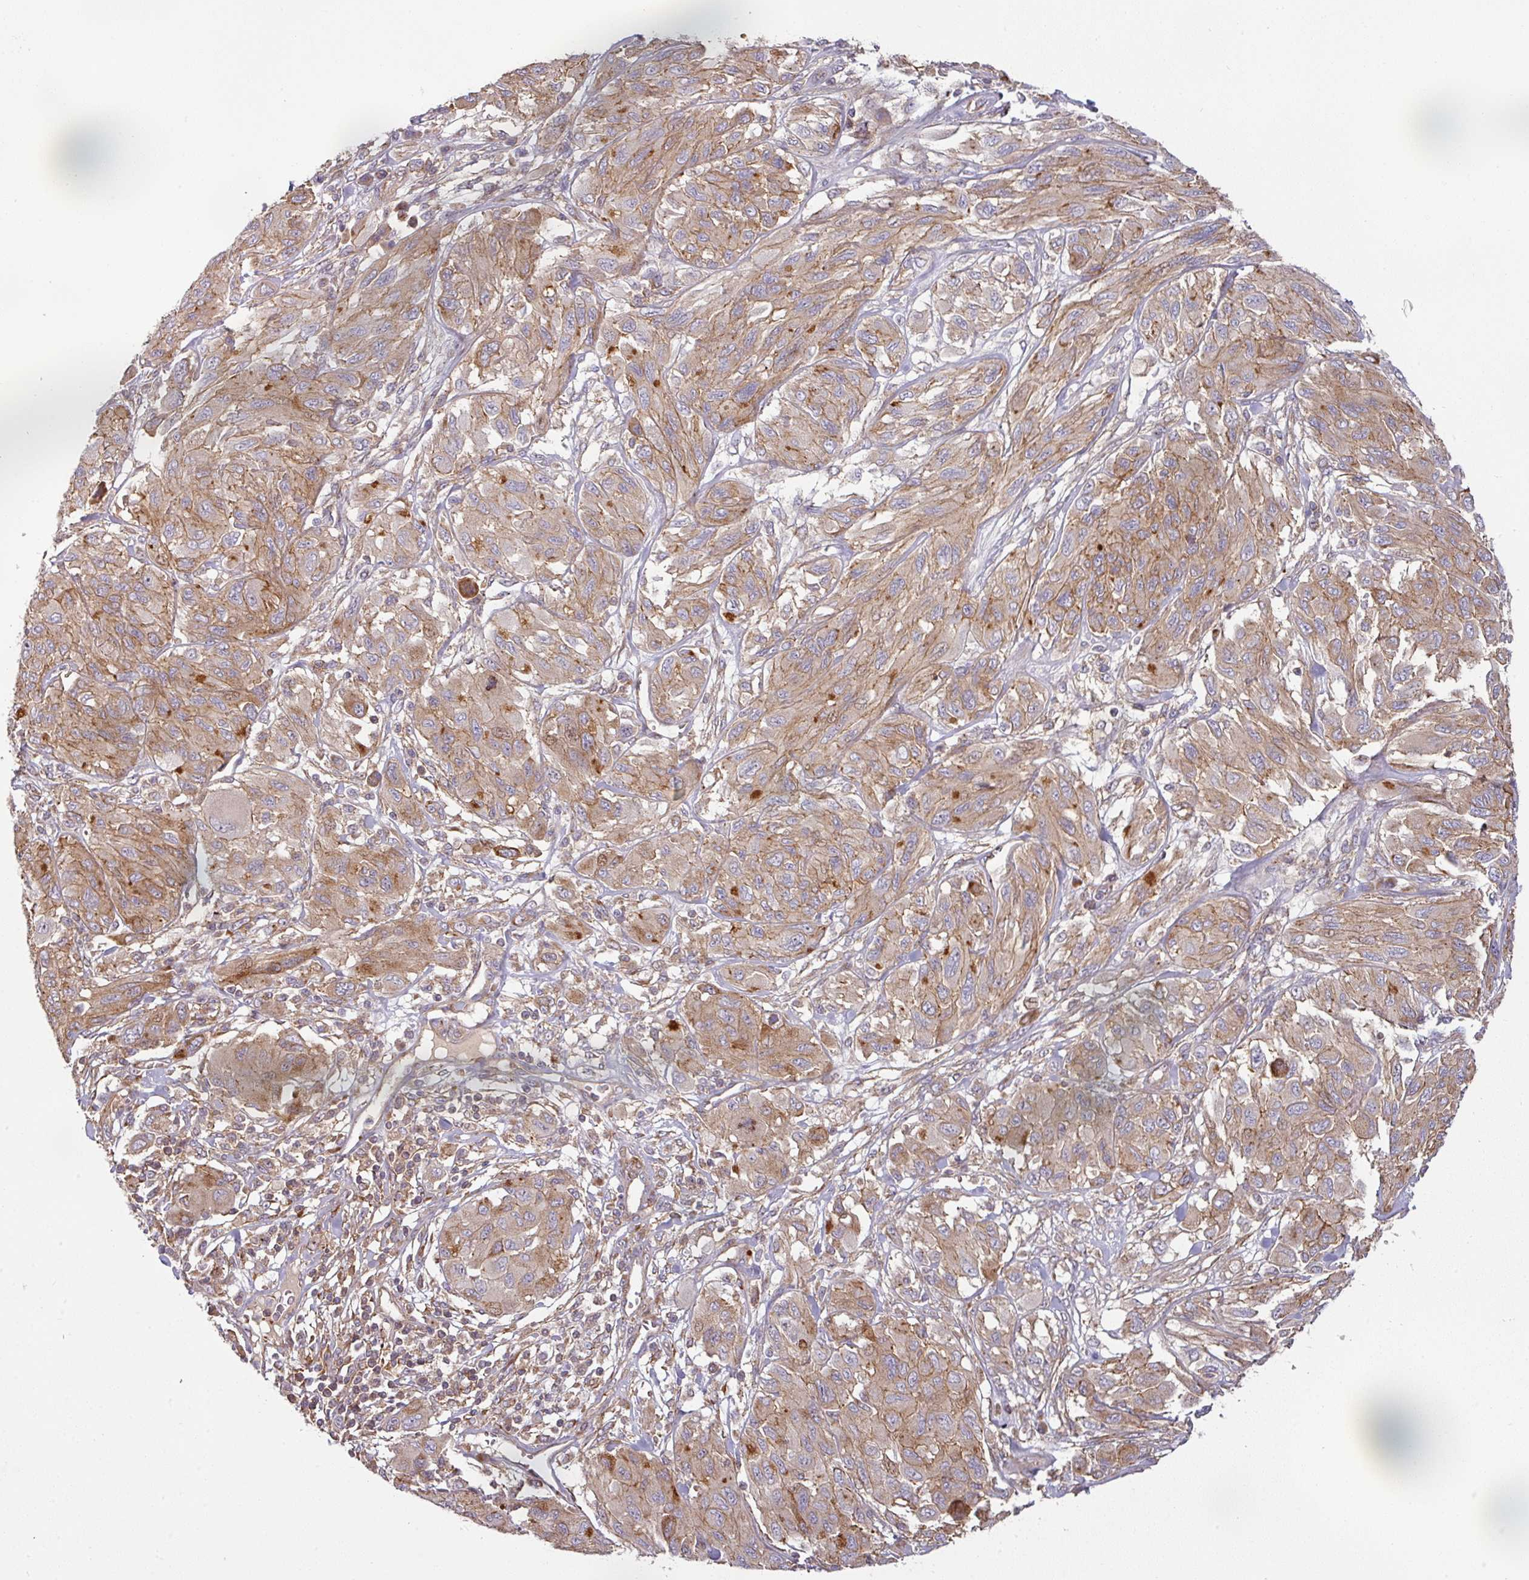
{"staining": {"intensity": "moderate", "quantity": ">75%", "location": "cytoplasmic/membranous"}, "tissue": "melanoma", "cell_type": "Tumor cells", "image_type": "cancer", "snomed": [{"axis": "morphology", "description": "Malignant melanoma, NOS"}, {"axis": "topography", "description": "Skin"}], "caption": "Brown immunohistochemical staining in melanoma reveals moderate cytoplasmic/membranous positivity in about >75% of tumor cells.", "gene": "CASP2", "patient": {"sex": "female", "age": 91}}